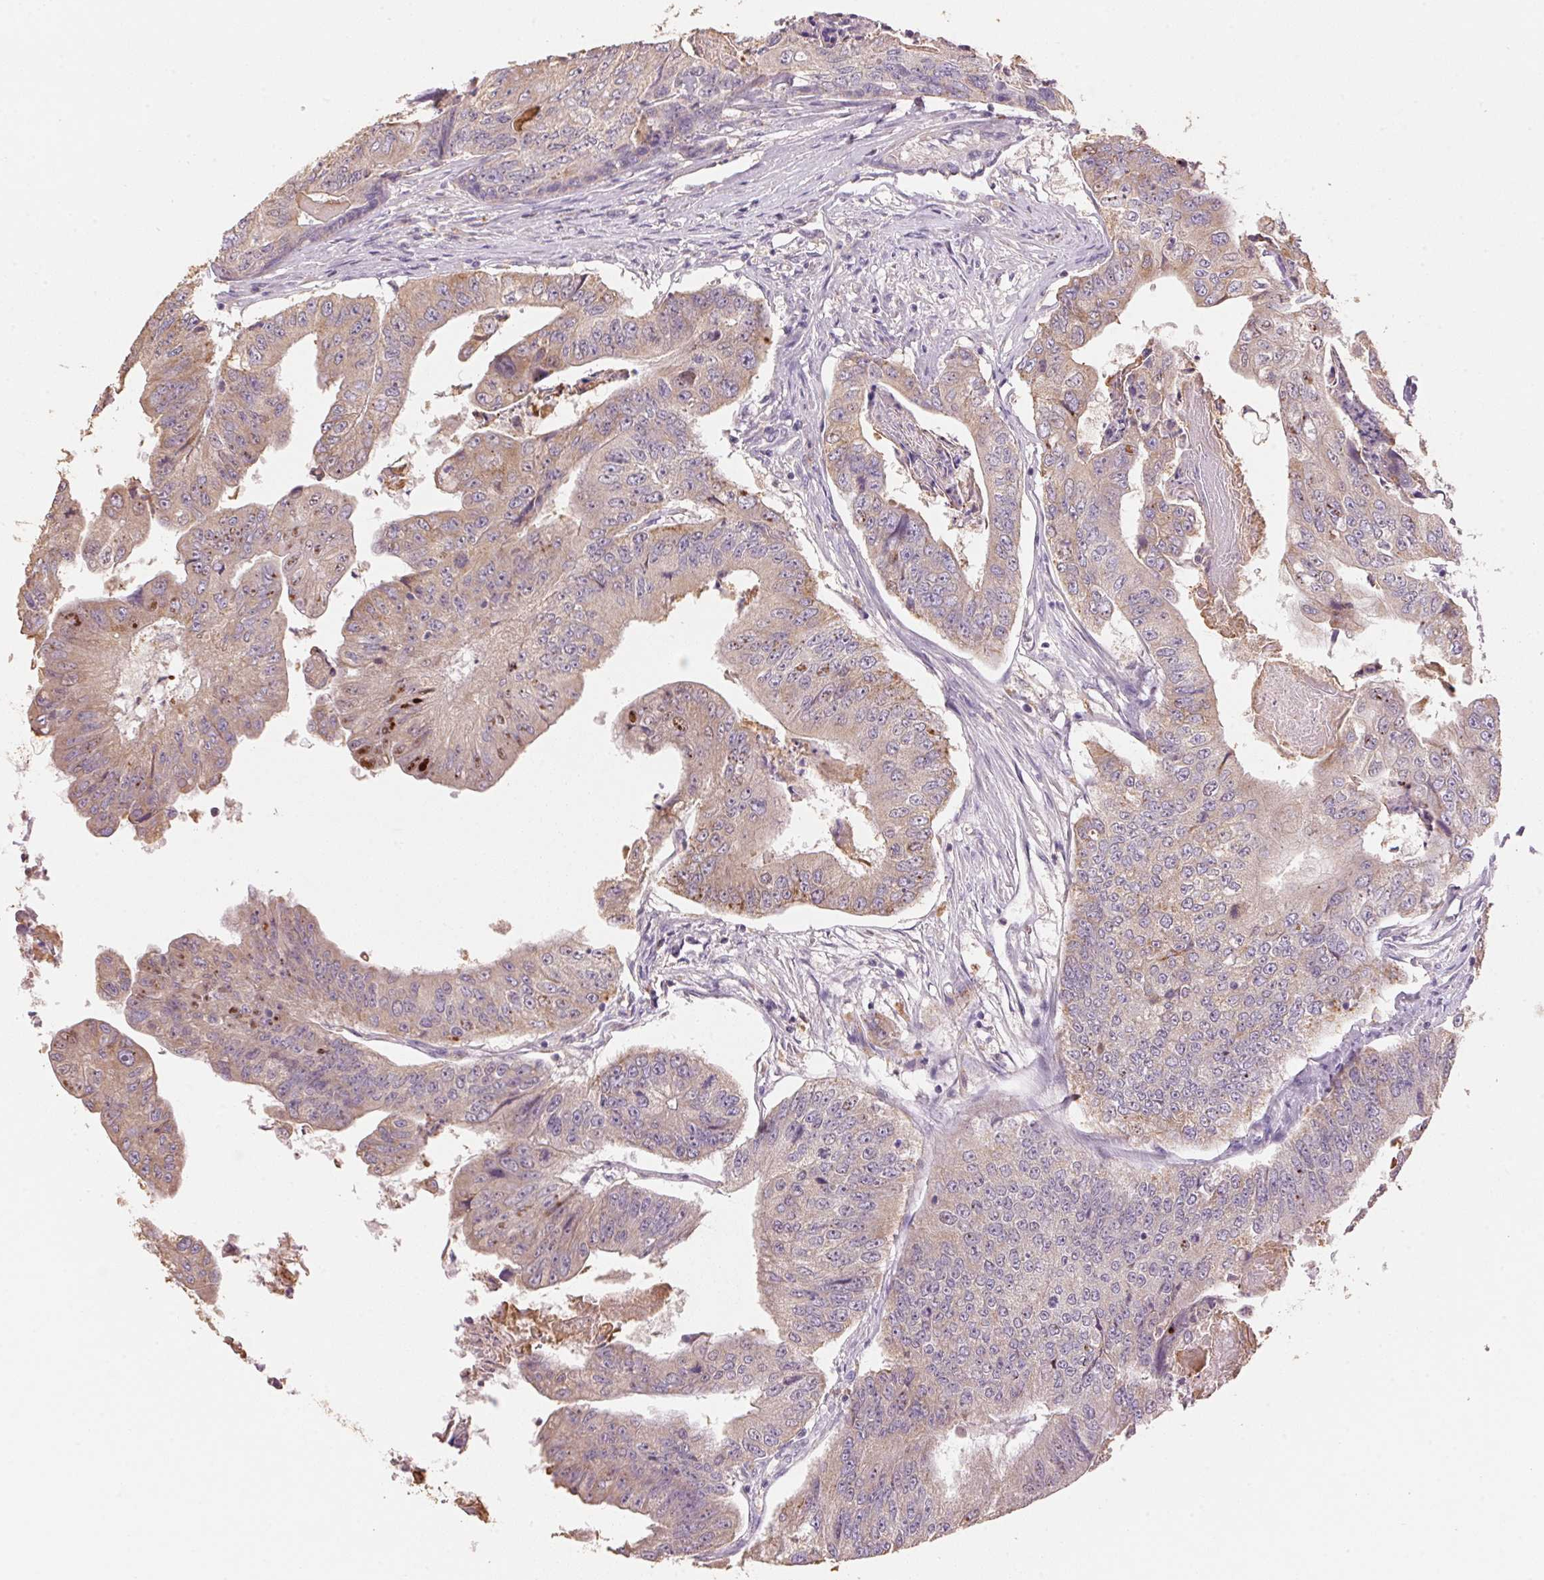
{"staining": {"intensity": "weak", "quantity": ">75%", "location": "cytoplasmic/membranous"}, "tissue": "colorectal cancer", "cell_type": "Tumor cells", "image_type": "cancer", "snomed": [{"axis": "morphology", "description": "Adenocarcinoma, NOS"}, {"axis": "topography", "description": "Colon"}], "caption": "An immunohistochemistry photomicrograph of tumor tissue is shown. Protein staining in brown highlights weak cytoplasmic/membranous positivity in adenocarcinoma (colorectal) within tumor cells.", "gene": "LYZL6", "patient": {"sex": "female", "age": 67}}